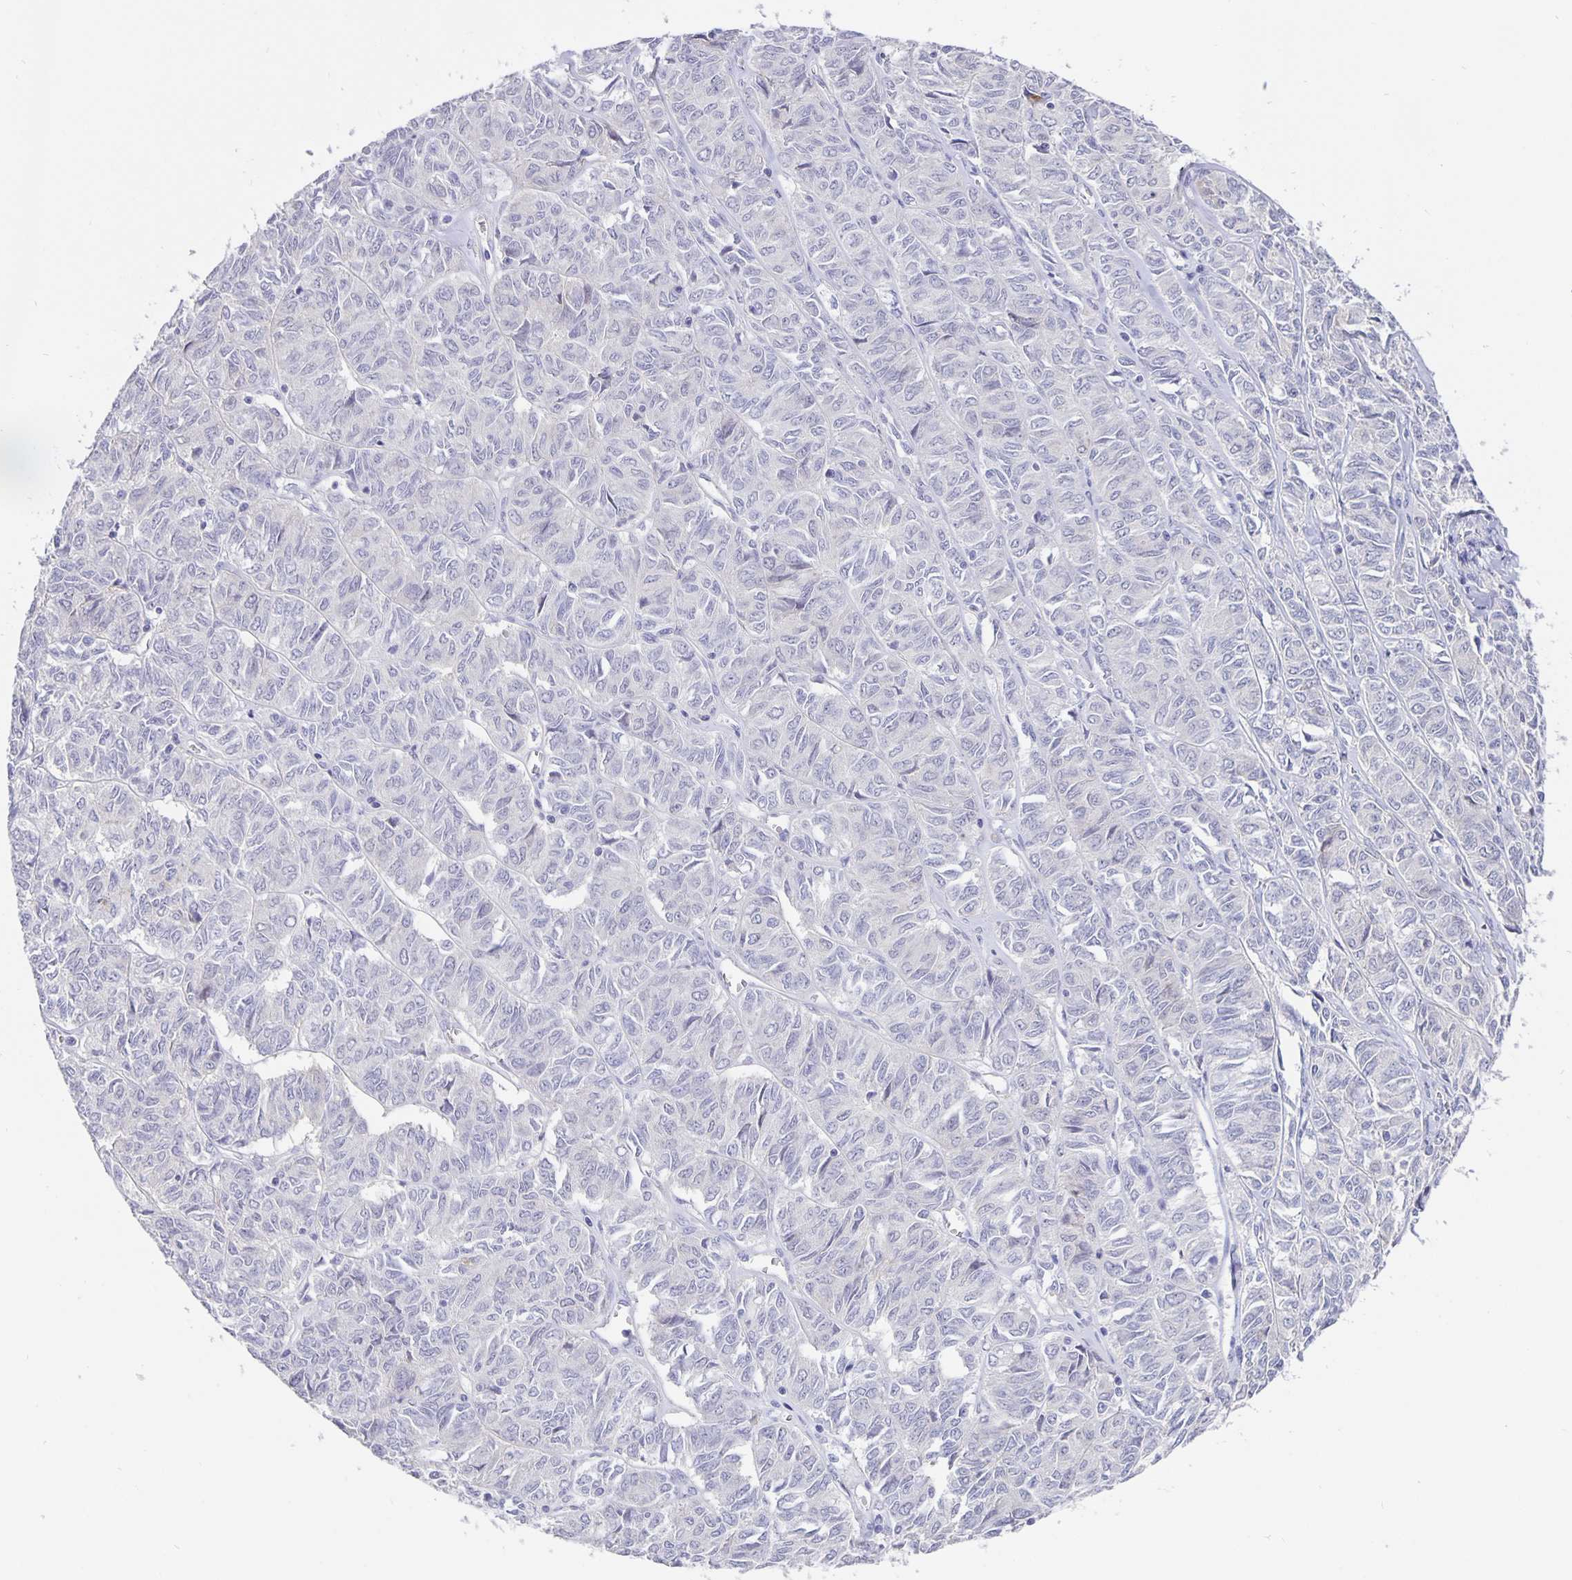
{"staining": {"intensity": "negative", "quantity": "none", "location": "none"}, "tissue": "ovarian cancer", "cell_type": "Tumor cells", "image_type": "cancer", "snomed": [{"axis": "morphology", "description": "Carcinoma, endometroid"}, {"axis": "topography", "description": "Ovary"}], "caption": "Image shows no significant protein positivity in tumor cells of ovarian cancer.", "gene": "ERMN", "patient": {"sex": "female", "age": 80}}